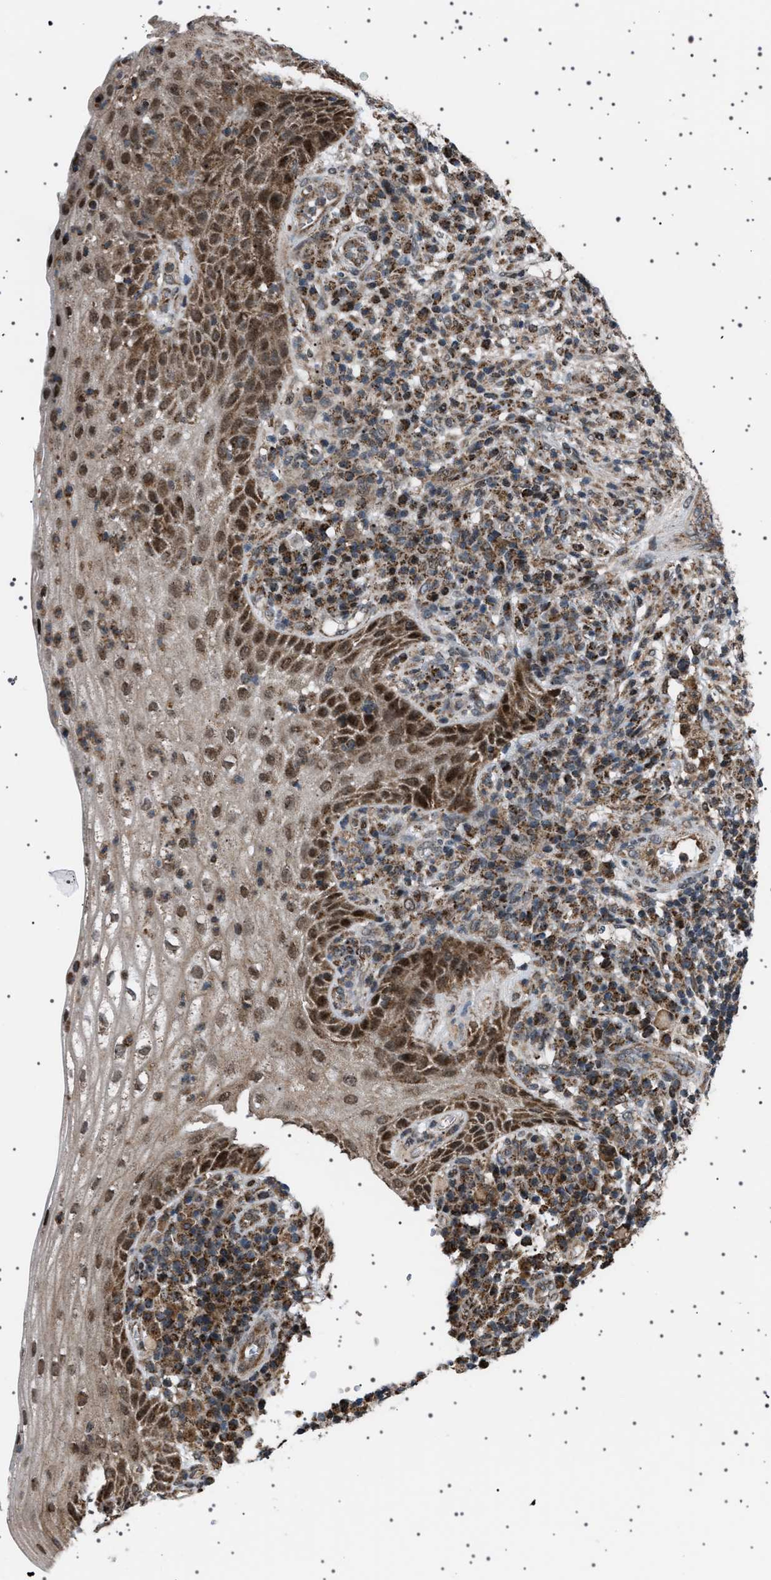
{"staining": {"intensity": "strong", "quantity": ">75%", "location": "cytoplasmic/membranous,nuclear"}, "tissue": "cervical cancer", "cell_type": "Tumor cells", "image_type": "cancer", "snomed": [{"axis": "morphology", "description": "Squamous cell carcinoma, NOS"}, {"axis": "topography", "description": "Cervix"}], "caption": "High-magnification brightfield microscopy of squamous cell carcinoma (cervical) stained with DAB (3,3'-diaminobenzidine) (brown) and counterstained with hematoxylin (blue). tumor cells exhibit strong cytoplasmic/membranous and nuclear expression is appreciated in about>75% of cells.", "gene": "MELK", "patient": {"sex": "female", "age": 34}}